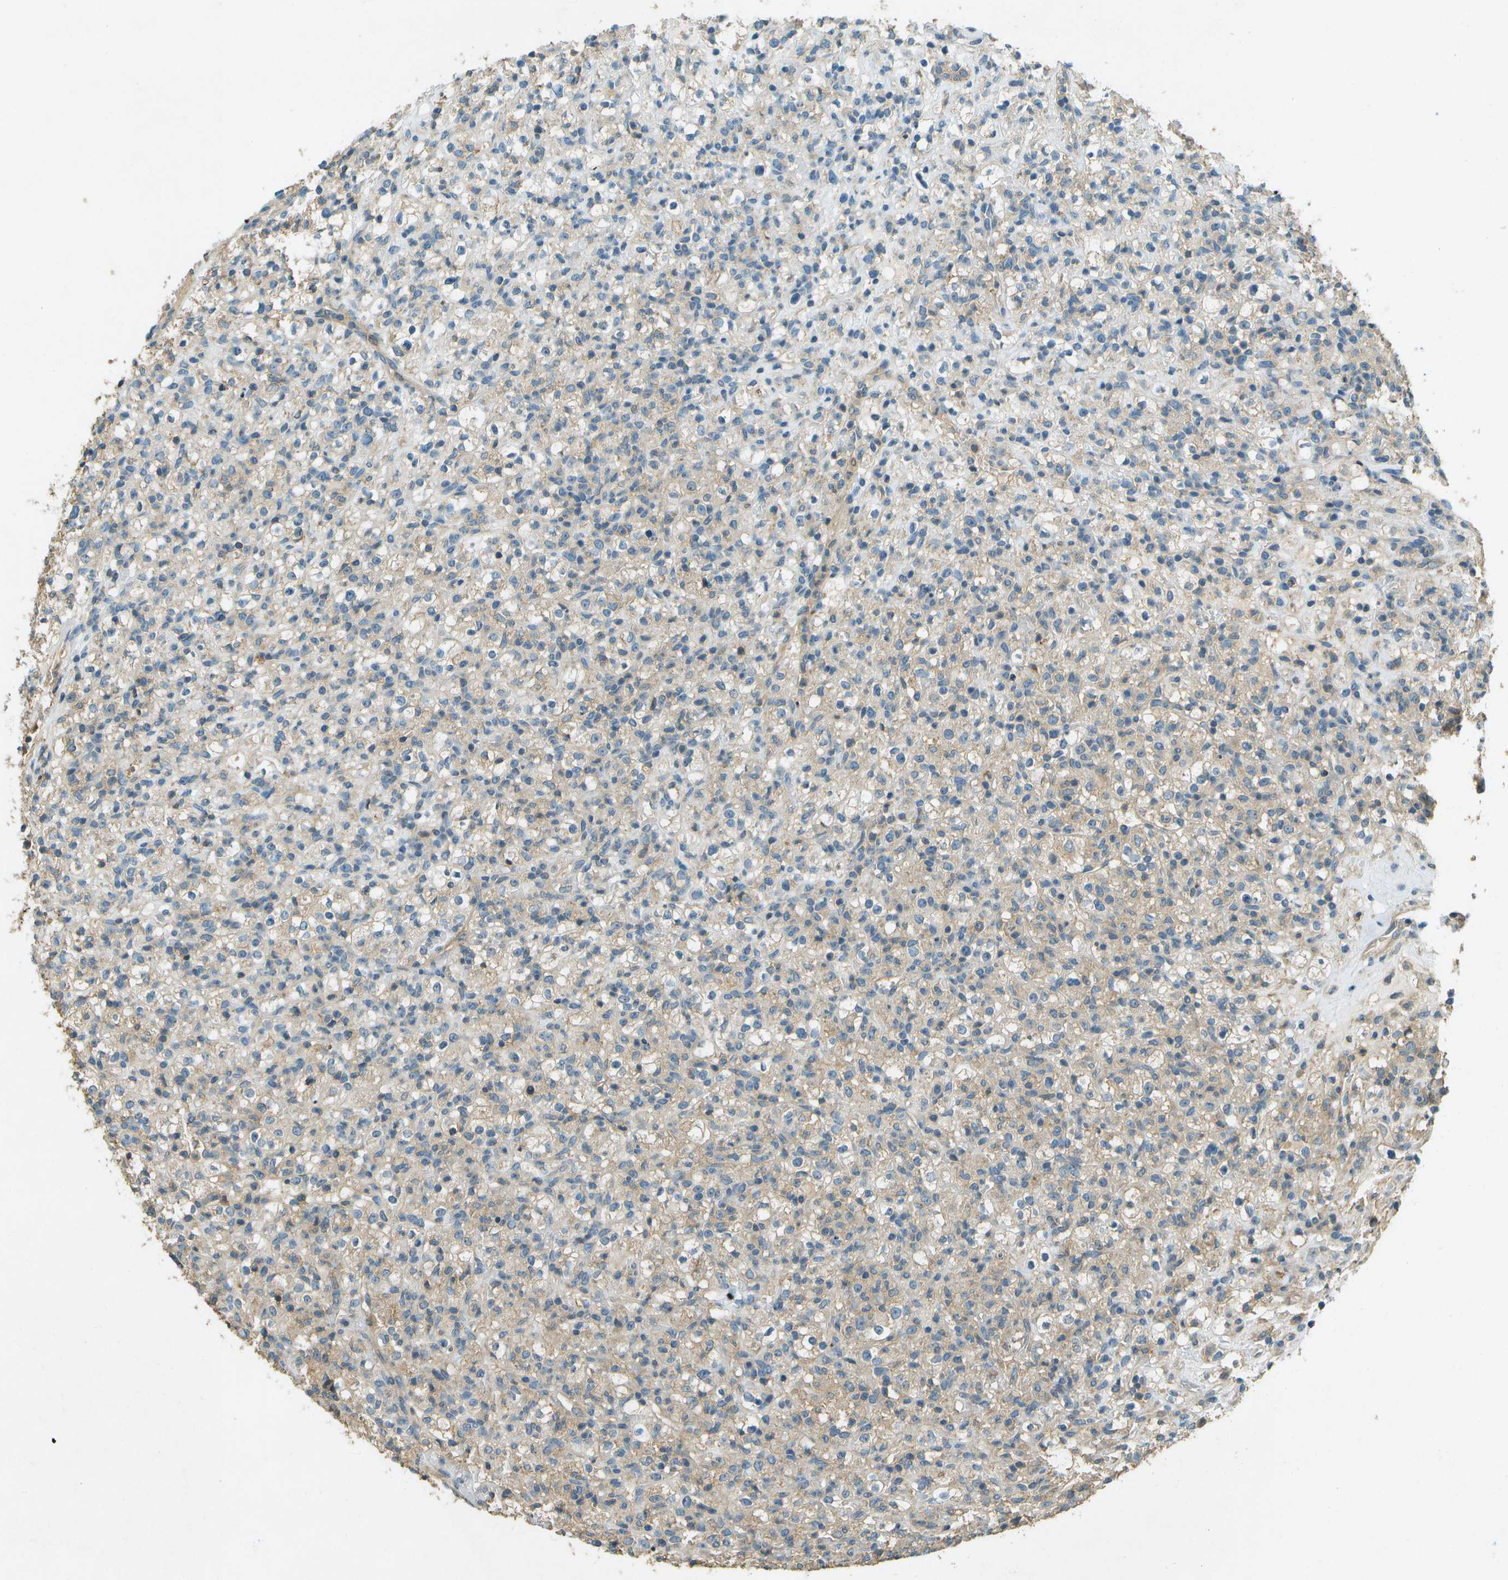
{"staining": {"intensity": "weak", "quantity": "25%-75%", "location": "cytoplasmic/membranous"}, "tissue": "renal cancer", "cell_type": "Tumor cells", "image_type": "cancer", "snomed": [{"axis": "morphology", "description": "Normal tissue, NOS"}, {"axis": "morphology", "description": "Adenocarcinoma, NOS"}, {"axis": "topography", "description": "Kidney"}], "caption": "Protein analysis of adenocarcinoma (renal) tissue exhibits weak cytoplasmic/membranous expression in about 25%-75% of tumor cells. (DAB IHC with brightfield microscopy, high magnification).", "gene": "NUDT4", "patient": {"sex": "female", "age": 72}}